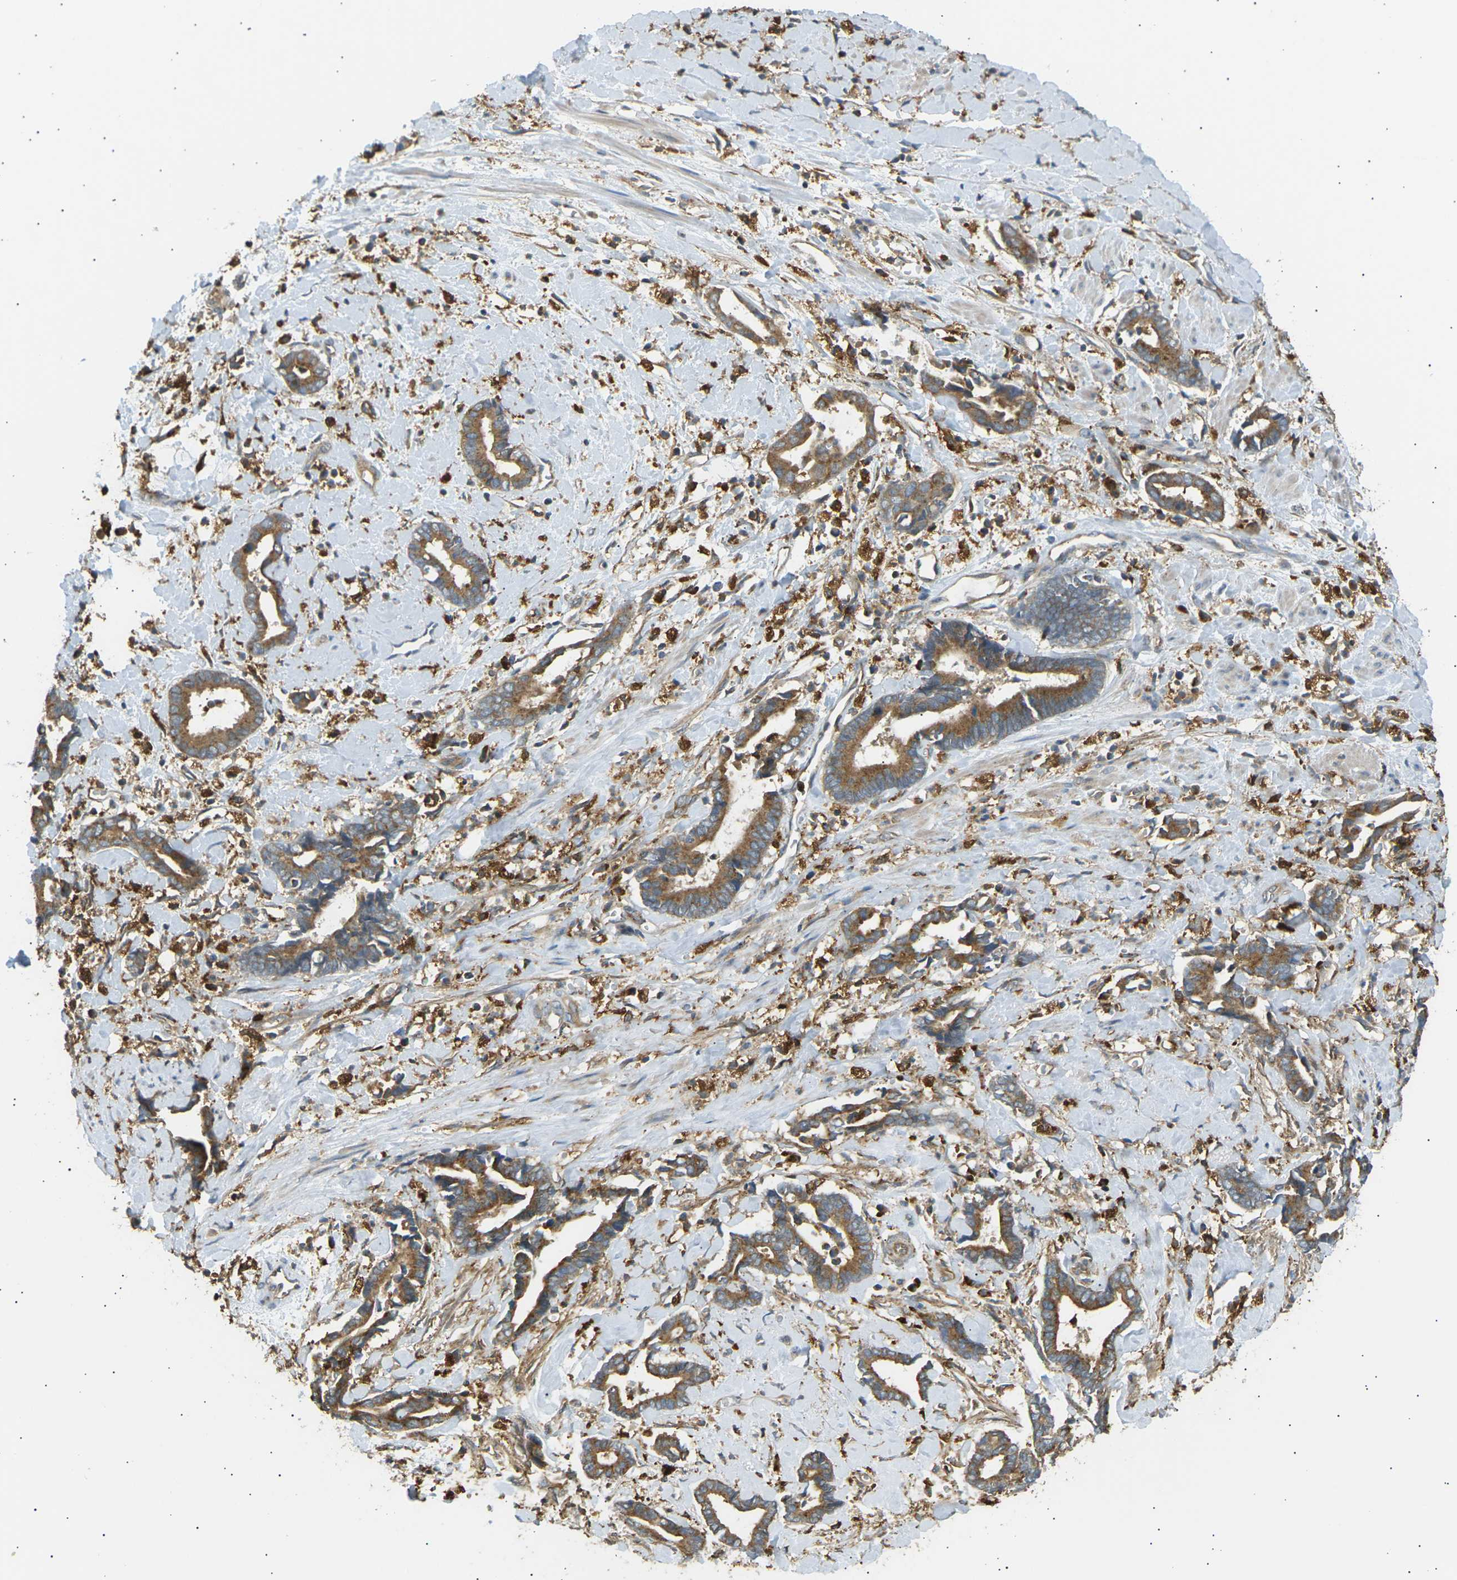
{"staining": {"intensity": "moderate", "quantity": ">75%", "location": "cytoplasmic/membranous"}, "tissue": "cervical cancer", "cell_type": "Tumor cells", "image_type": "cancer", "snomed": [{"axis": "morphology", "description": "Adenocarcinoma, NOS"}, {"axis": "topography", "description": "Cervix"}], "caption": "Immunohistochemical staining of human cervical cancer shows medium levels of moderate cytoplasmic/membranous staining in approximately >75% of tumor cells. (brown staining indicates protein expression, while blue staining denotes nuclei).", "gene": "CDK17", "patient": {"sex": "female", "age": 44}}